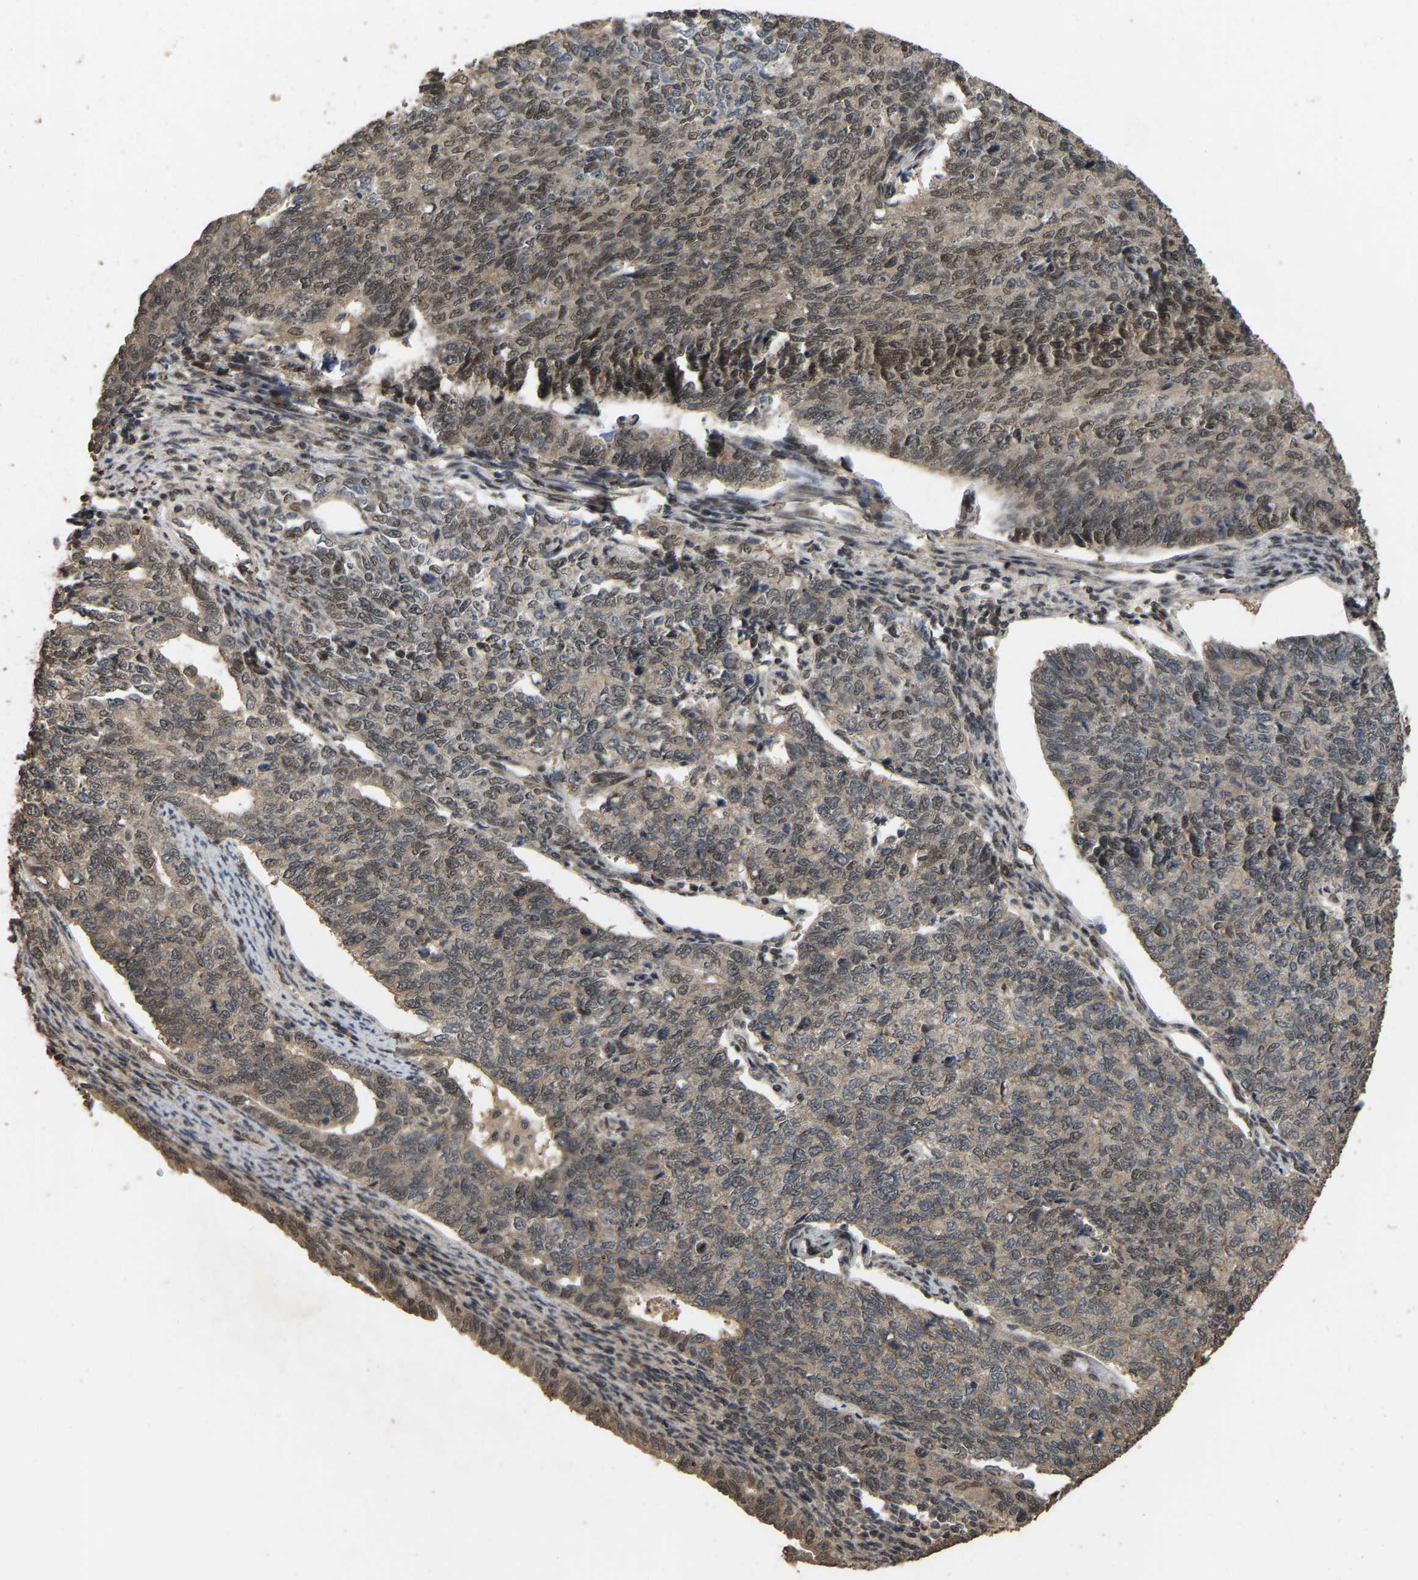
{"staining": {"intensity": "weak", "quantity": "25%-75%", "location": "cytoplasmic/membranous,nuclear"}, "tissue": "cervical cancer", "cell_type": "Tumor cells", "image_type": "cancer", "snomed": [{"axis": "morphology", "description": "Squamous cell carcinoma, NOS"}, {"axis": "topography", "description": "Cervix"}], "caption": "Human cervical cancer stained with a protein marker reveals weak staining in tumor cells.", "gene": "ARHGAP23", "patient": {"sex": "female", "age": 63}}